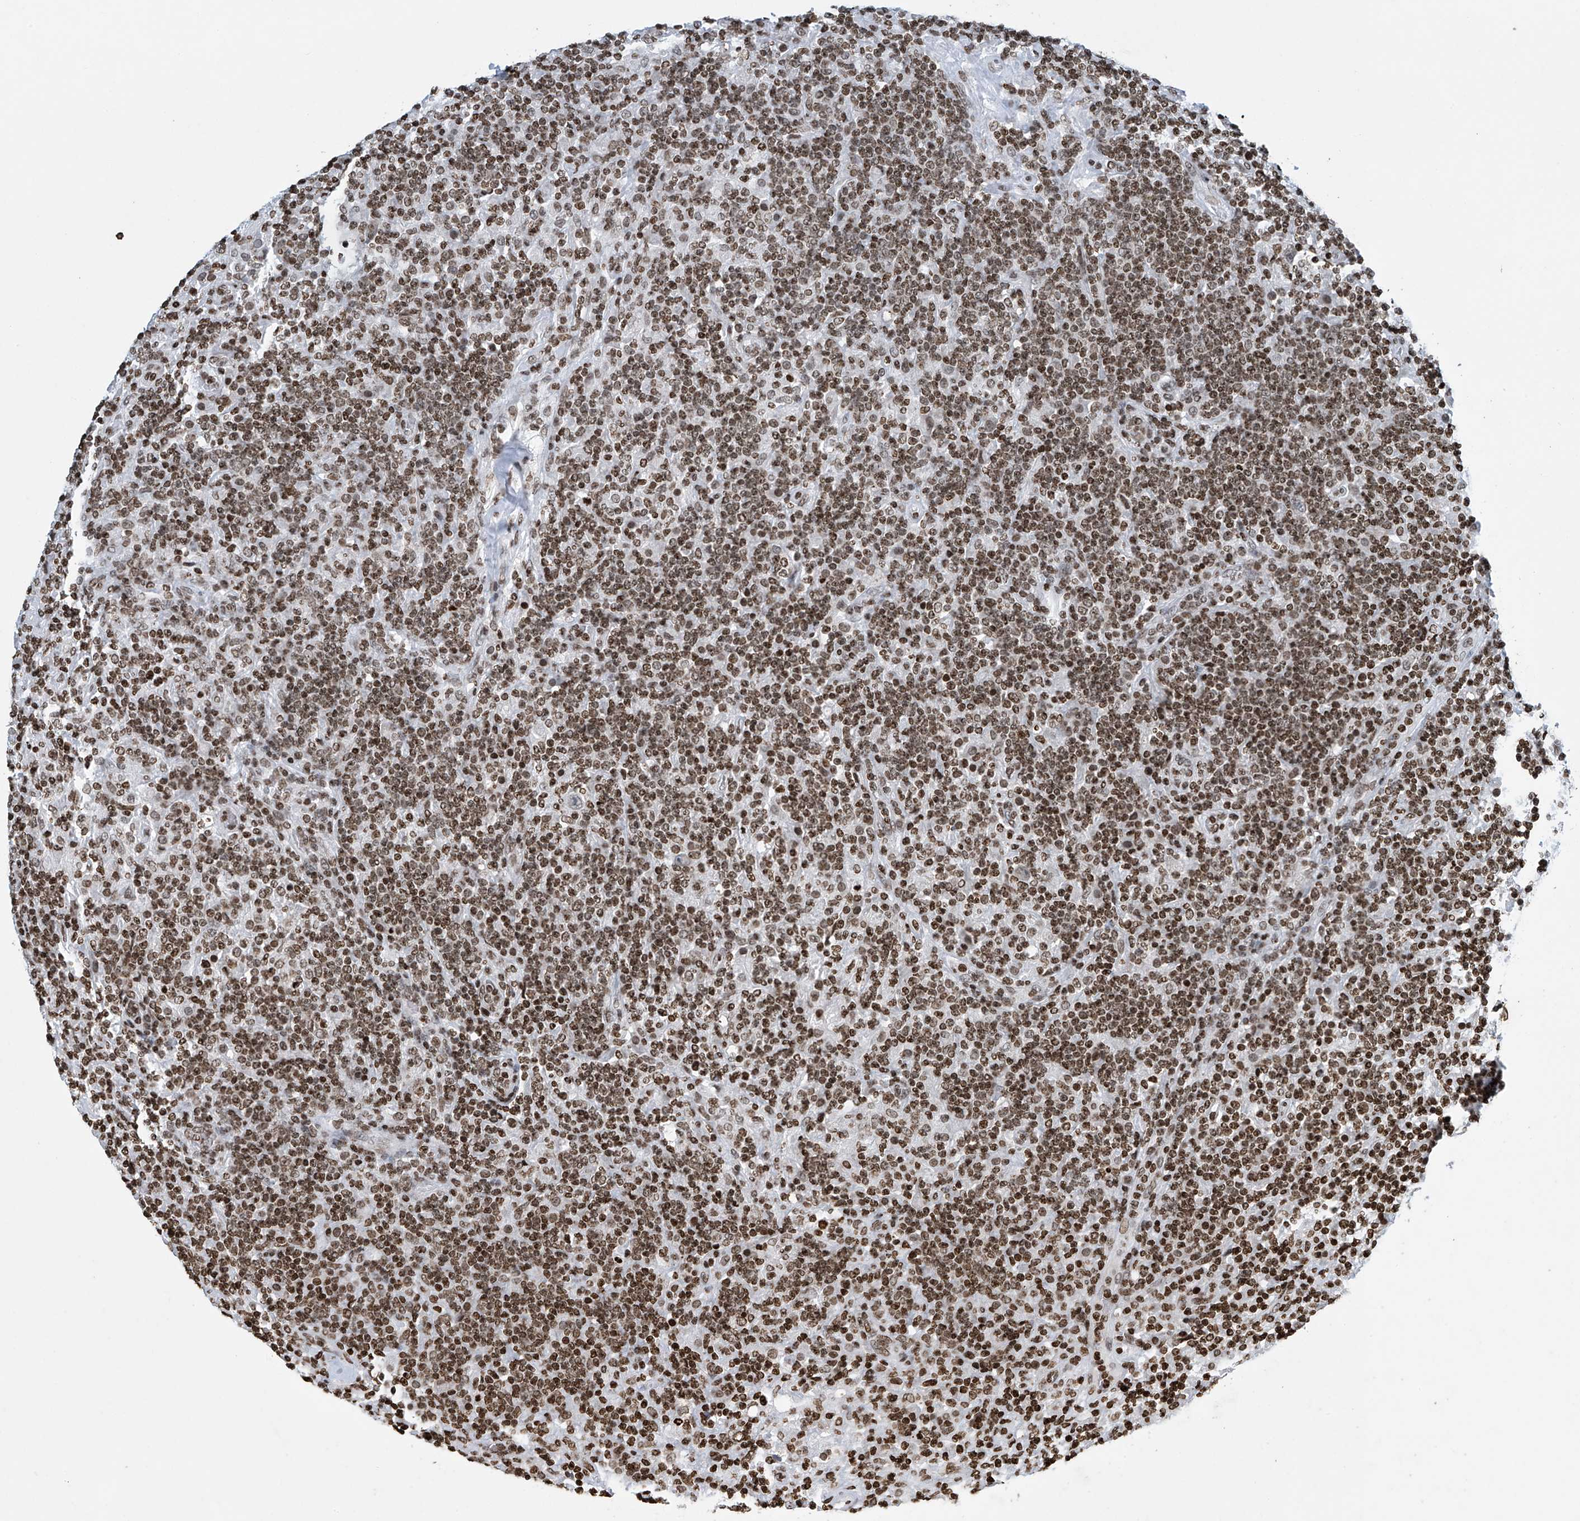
{"staining": {"intensity": "weak", "quantity": ">75%", "location": "nuclear"}, "tissue": "lymphoma", "cell_type": "Tumor cells", "image_type": "cancer", "snomed": [{"axis": "morphology", "description": "Hodgkin's disease, NOS"}, {"axis": "topography", "description": "Lymph node"}], "caption": "This micrograph shows IHC staining of Hodgkin's disease, with low weak nuclear staining in about >75% of tumor cells.", "gene": "H4C16", "patient": {"sex": "male", "age": 70}}